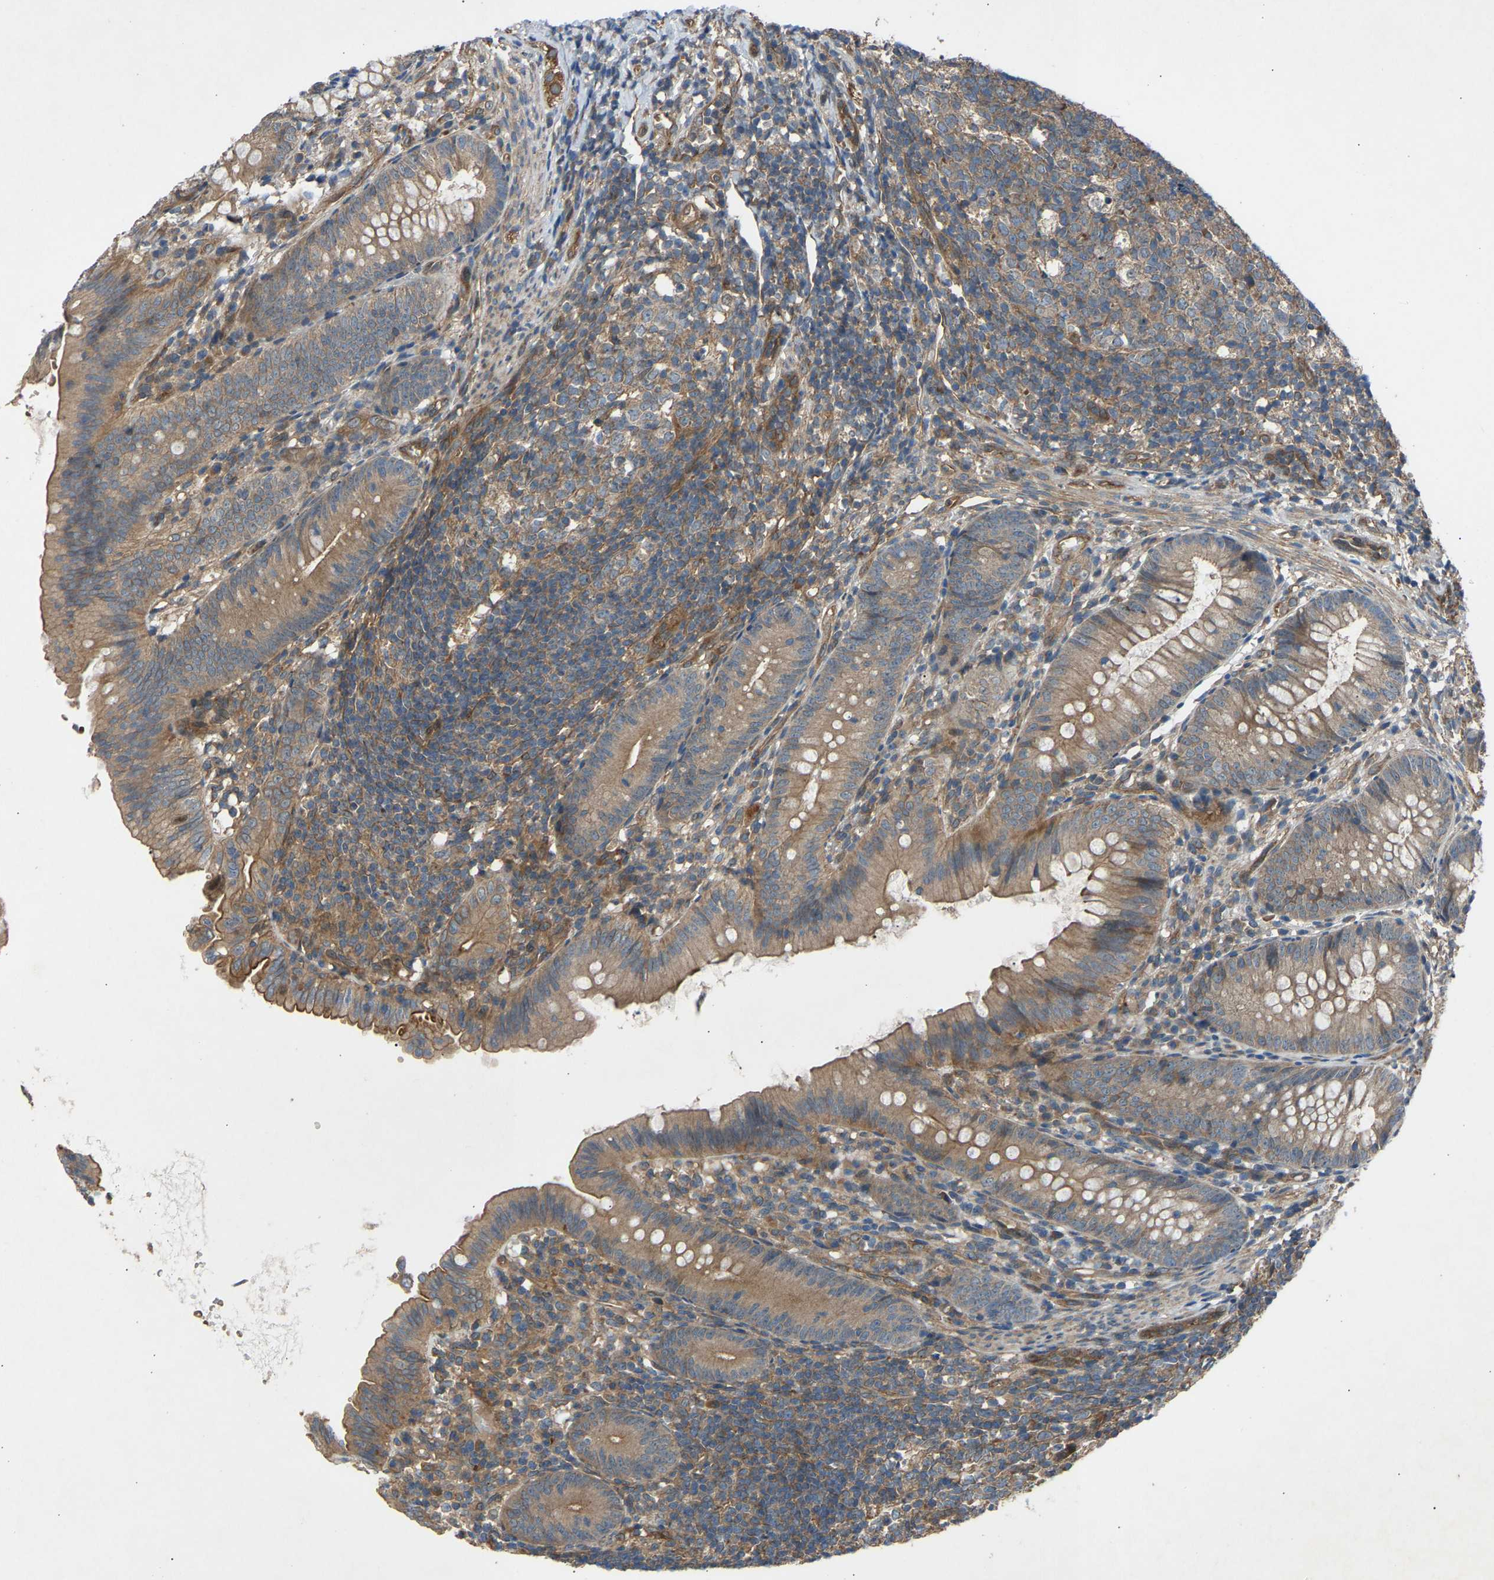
{"staining": {"intensity": "weak", "quantity": ">75%", "location": "cytoplasmic/membranous"}, "tissue": "appendix", "cell_type": "Glandular cells", "image_type": "normal", "snomed": [{"axis": "morphology", "description": "Normal tissue, NOS"}, {"axis": "topography", "description": "Appendix"}], "caption": "Weak cytoplasmic/membranous positivity is appreciated in about >75% of glandular cells in benign appendix.", "gene": "GAS2L1", "patient": {"sex": "male", "age": 1}}